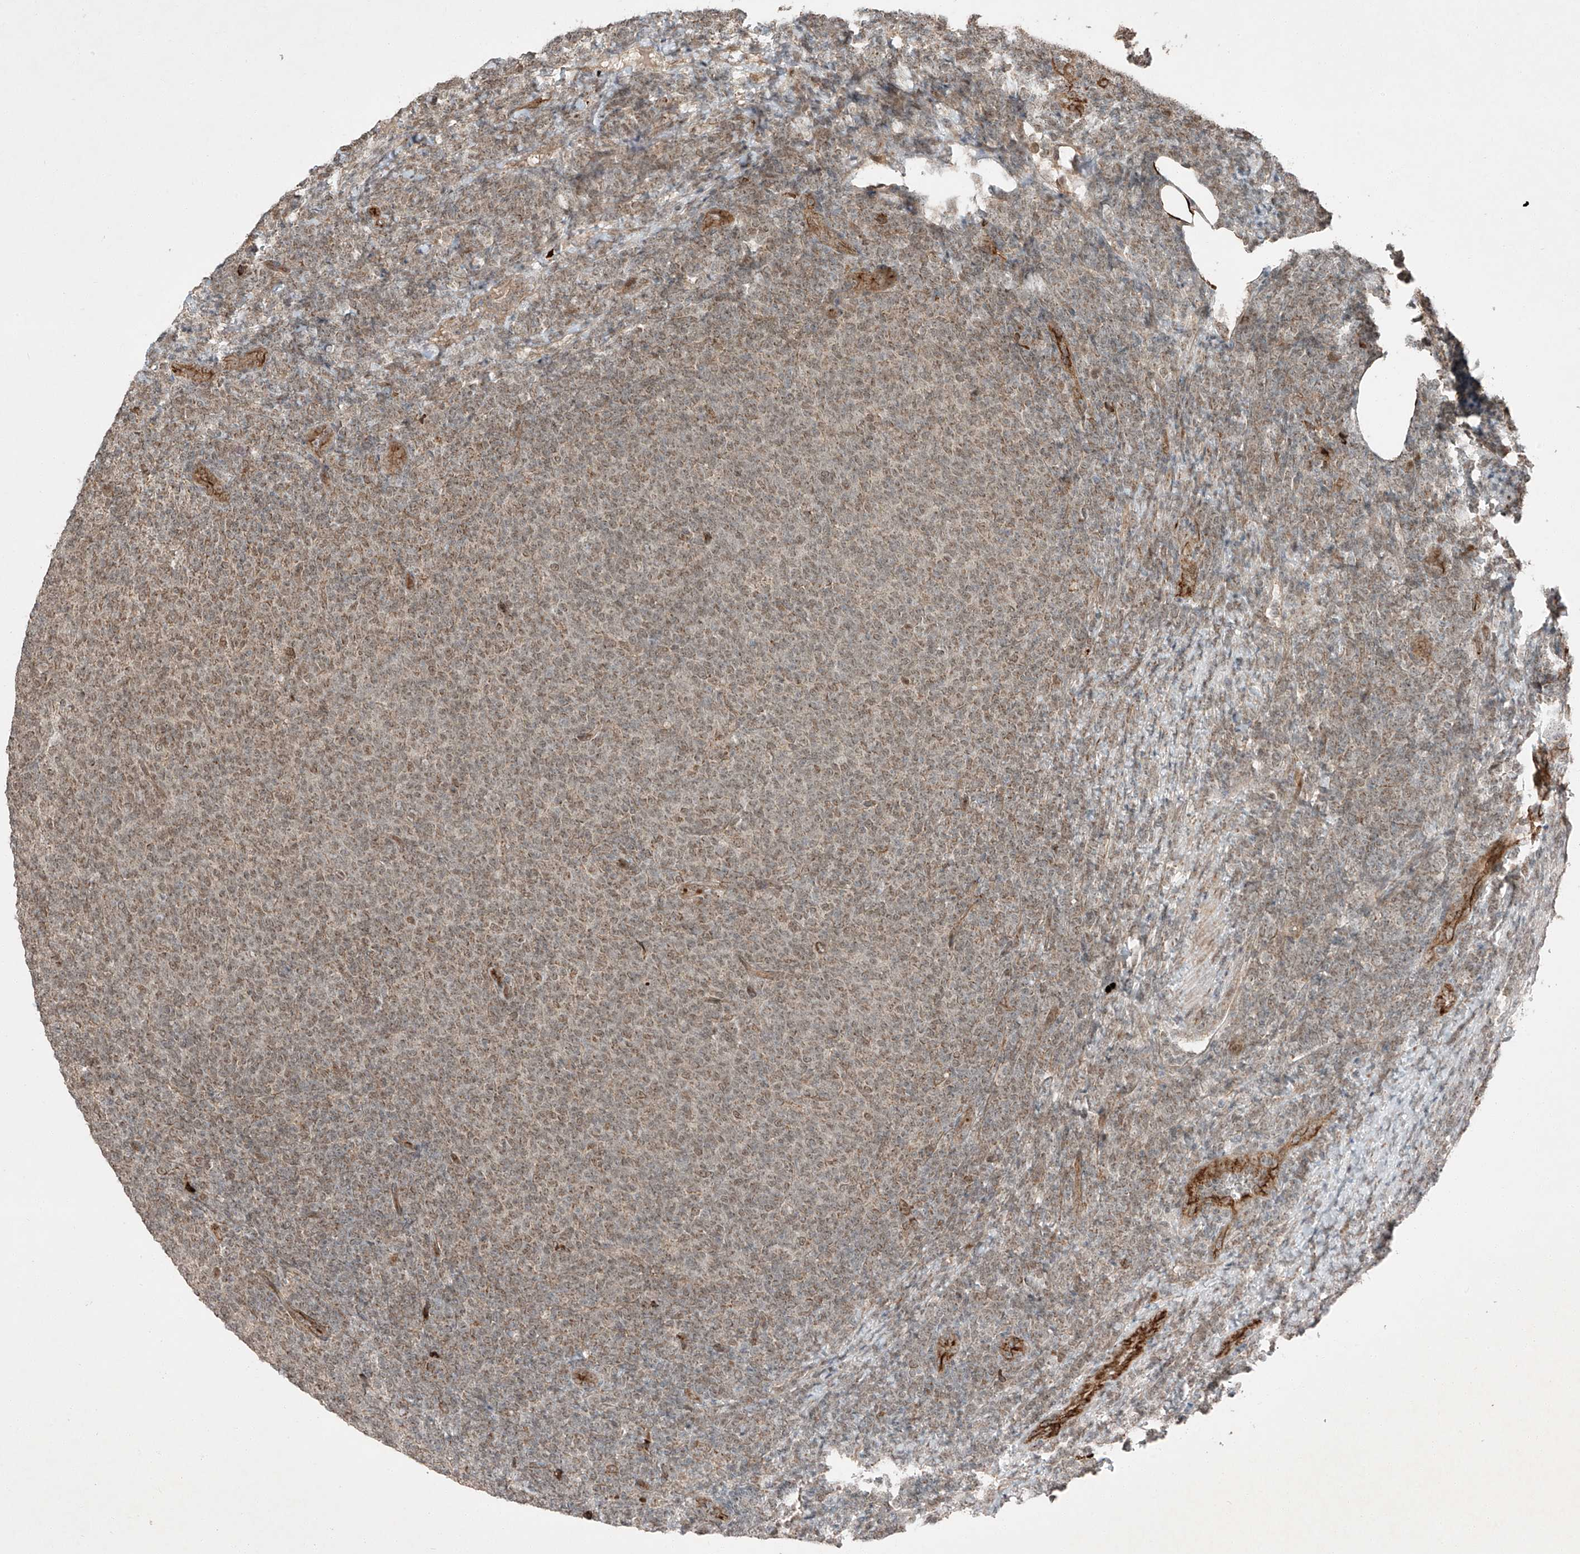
{"staining": {"intensity": "moderate", "quantity": "25%-75%", "location": "cytoplasmic/membranous,nuclear"}, "tissue": "lymphoma", "cell_type": "Tumor cells", "image_type": "cancer", "snomed": [{"axis": "morphology", "description": "Malignant lymphoma, non-Hodgkin's type, Low grade"}, {"axis": "topography", "description": "Lymph node"}], "caption": "DAB (3,3'-diaminobenzidine) immunohistochemical staining of low-grade malignant lymphoma, non-Hodgkin's type demonstrates moderate cytoplasmic/membranous and nuclear protein expression in approximately 25%-75% of tumor cells. (IHC, brightfield microscopy, high magnification).", "gene": "ZNF620", "patient": {"sex": "male", "age": 66}}